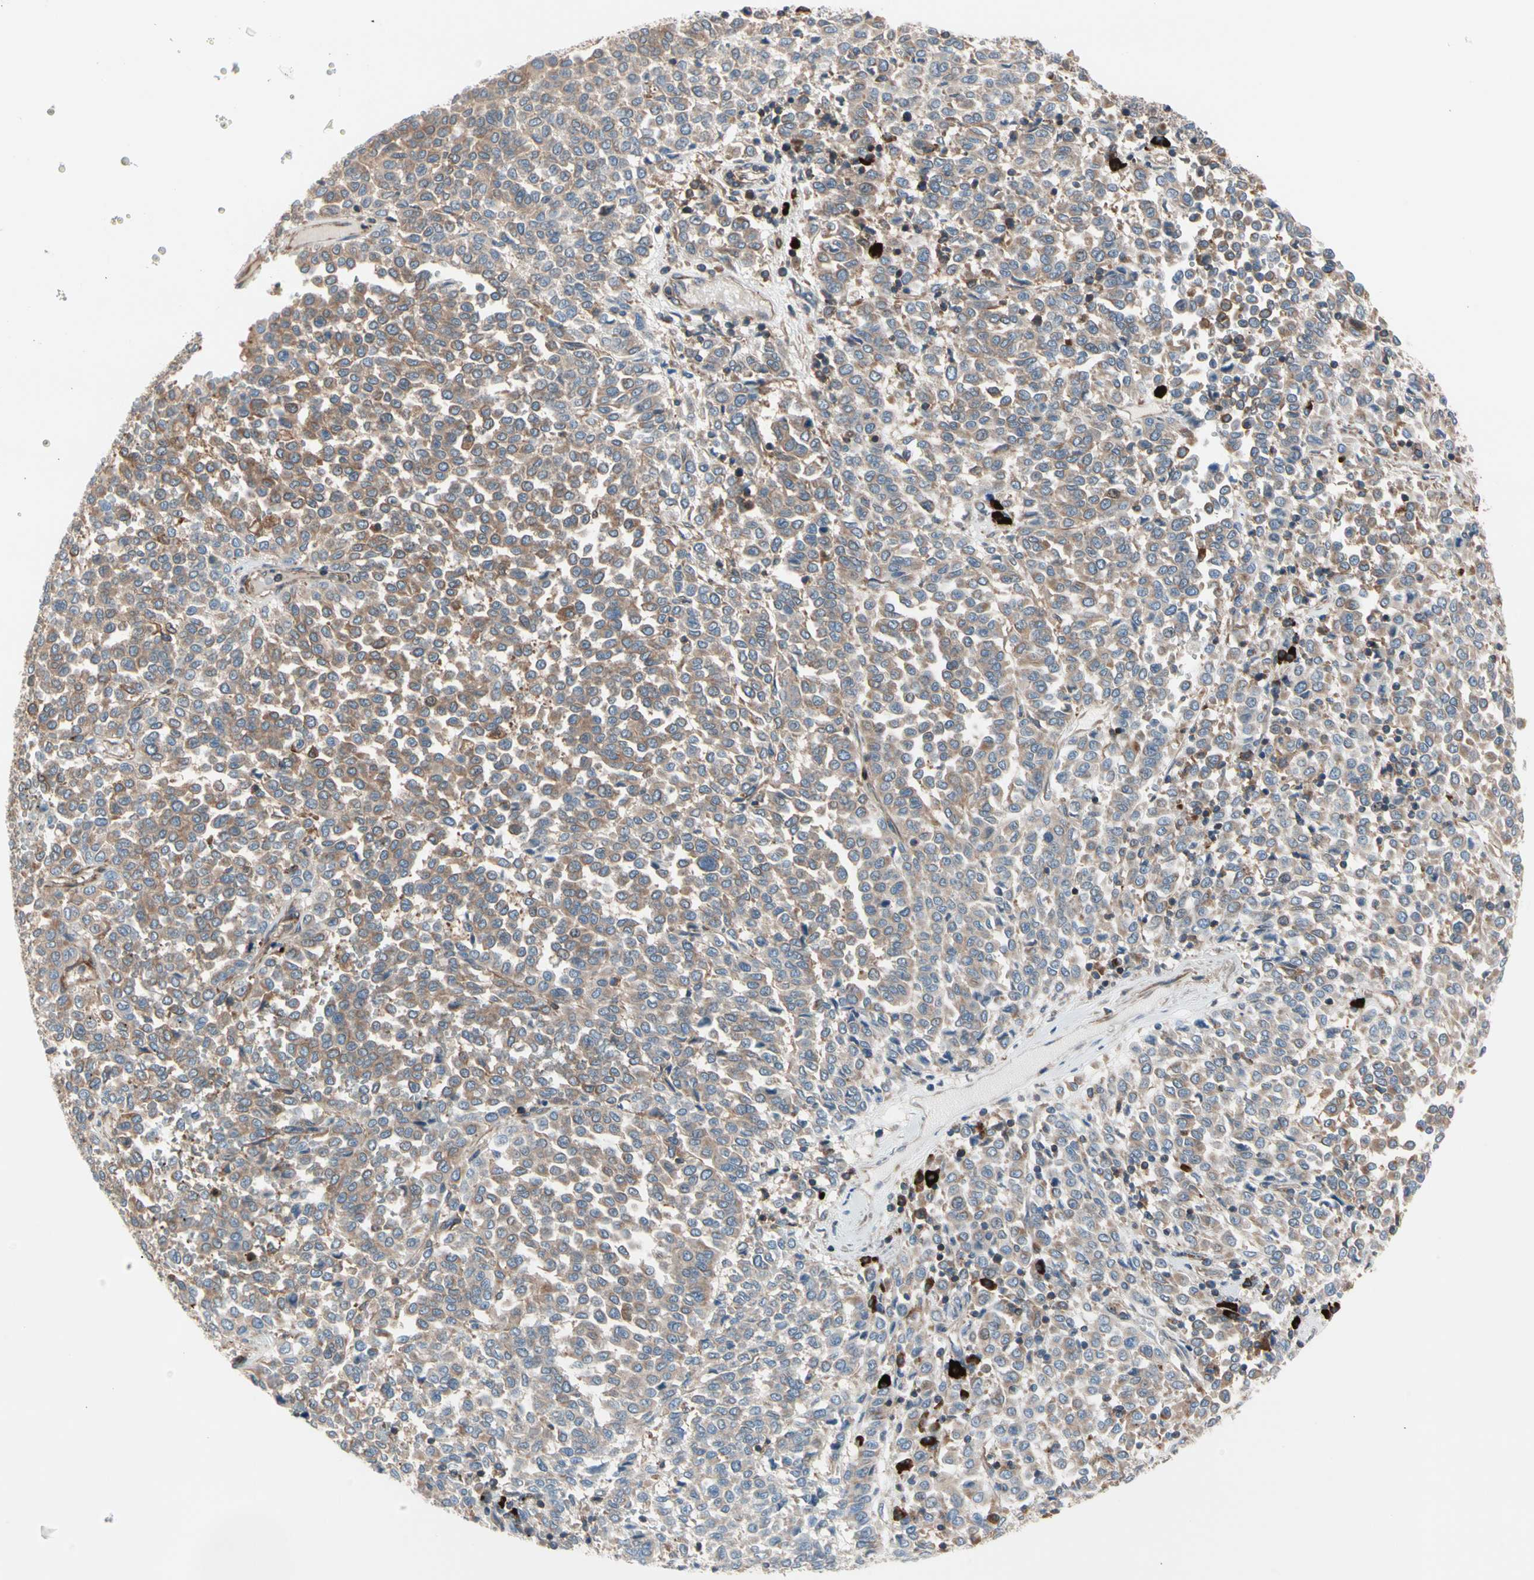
{"staining": {"intensity": "moderate", "quantity": ">75%", "location": "cytoplasmic/membranous"}, "tissue": "melanoma", "cell_type": "Tumor cells", "image_type": "cancer", "snomed": [{"axis": "morphology", "description": "Malignant melanoma, Metastatic site"}, {"axis": "topography", "description": "Pancreas"}], "caption": "Tumor cells exhibit moderate cytoplasmic/membranous expression in approximately >75% of cells in melanoma. The staining is performed using DAB brown chromogen to label protein expression. The nuclei are counter-stained blue using hematoxylin.", "gene": "ROCK1", "patient": {"sex": "female", "age": 30}}